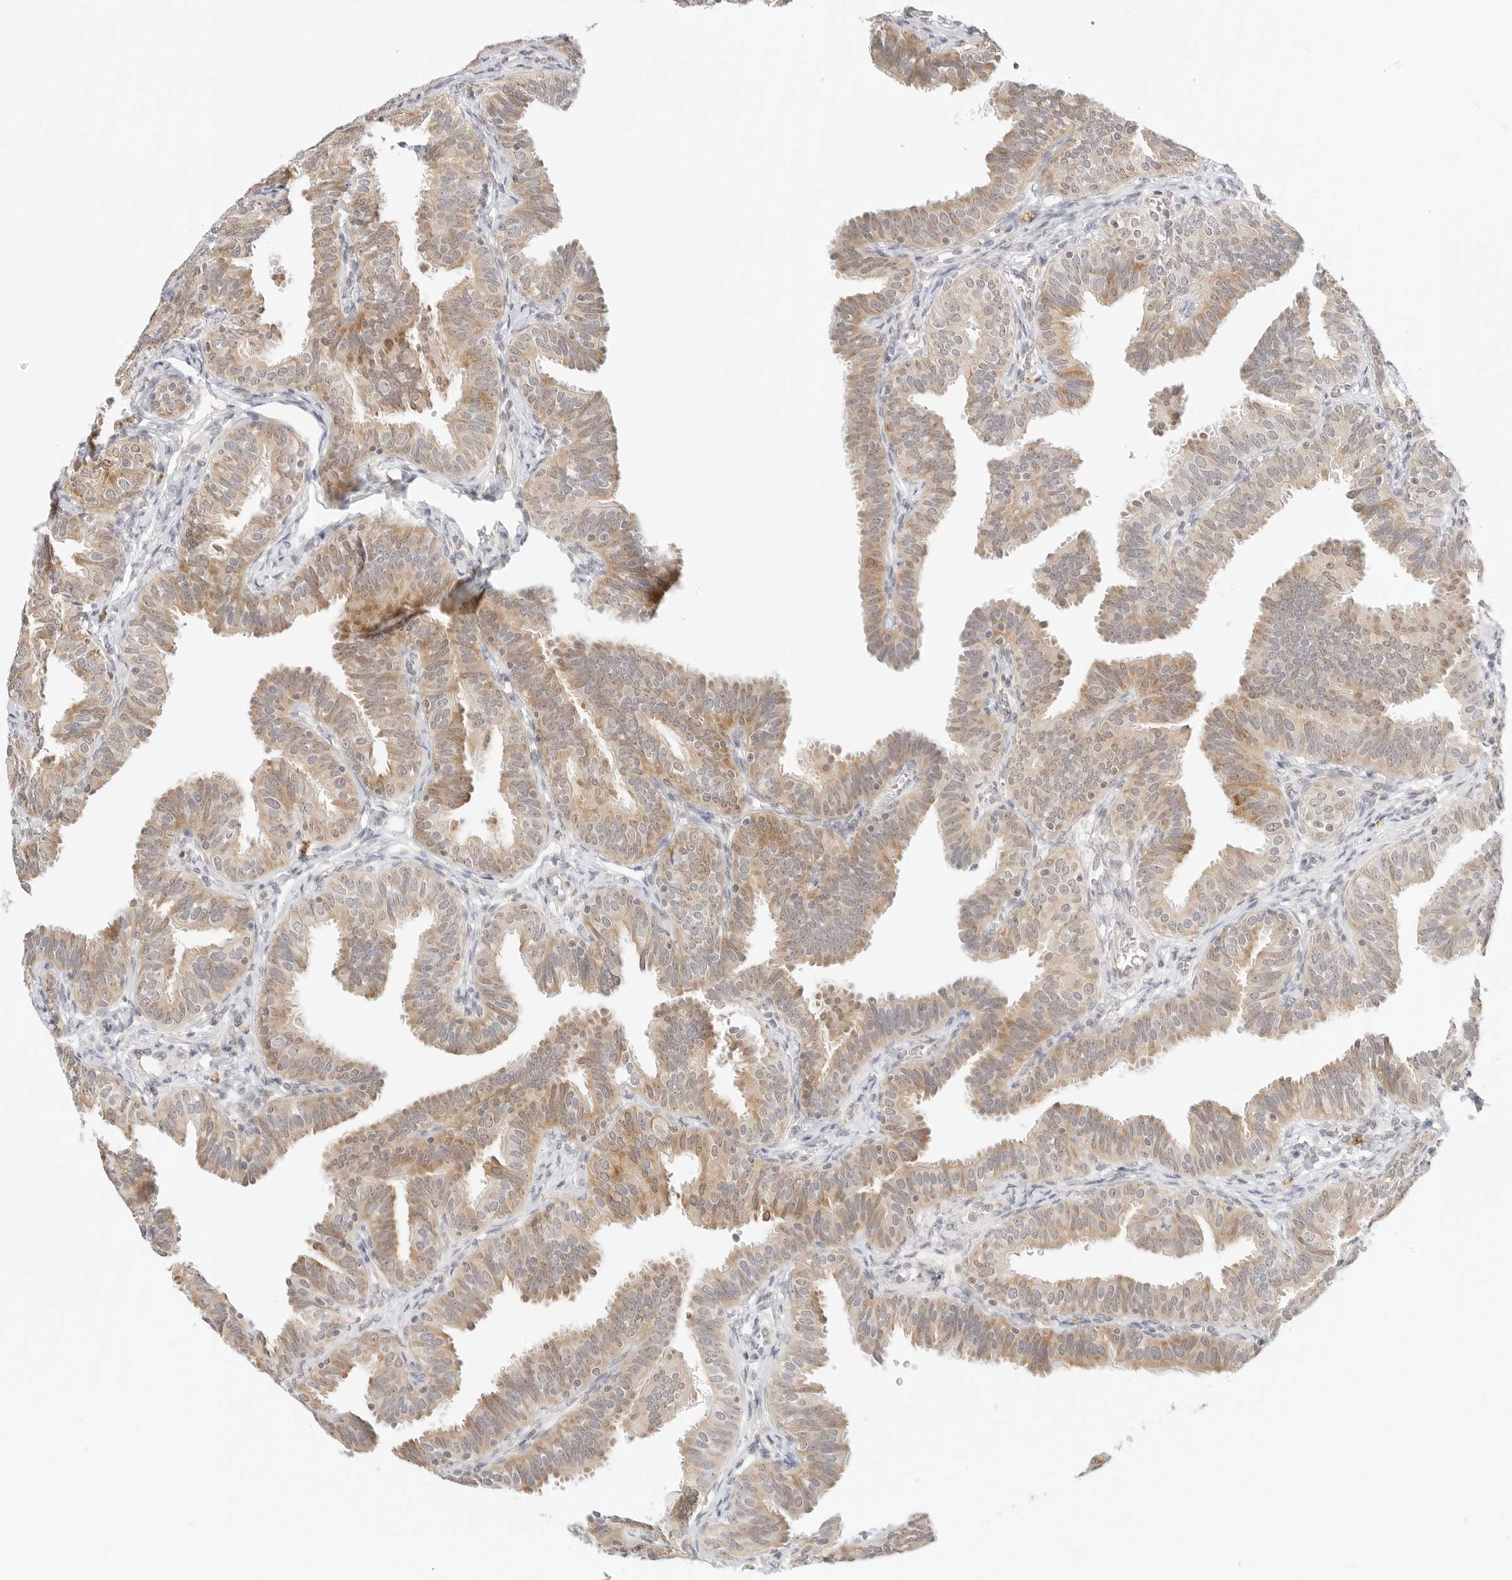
{"staining": {"intensity": "moderate", "quantity": "25%-75%", "location": "cytoplasmic/membranous"}, "tissue": "fallopian tube", "cell_type": "Glandular cells", "image_type": "normal", "snomed": [{"axis": "morphology", "description": "Normal tissue, NOS"}, {"axis": "topography", "description": "Fallopian tube"}], "caption": "This photomicrograph exhibits immunohistochemistry (IHC) staining of normal fallopian tube, with medium moderate cytoplasmic/membranous expression in approximately 25%-75% of glandular cells.", "gene": "ERO1B", "patient": {"sex": "female", "age": 35}}